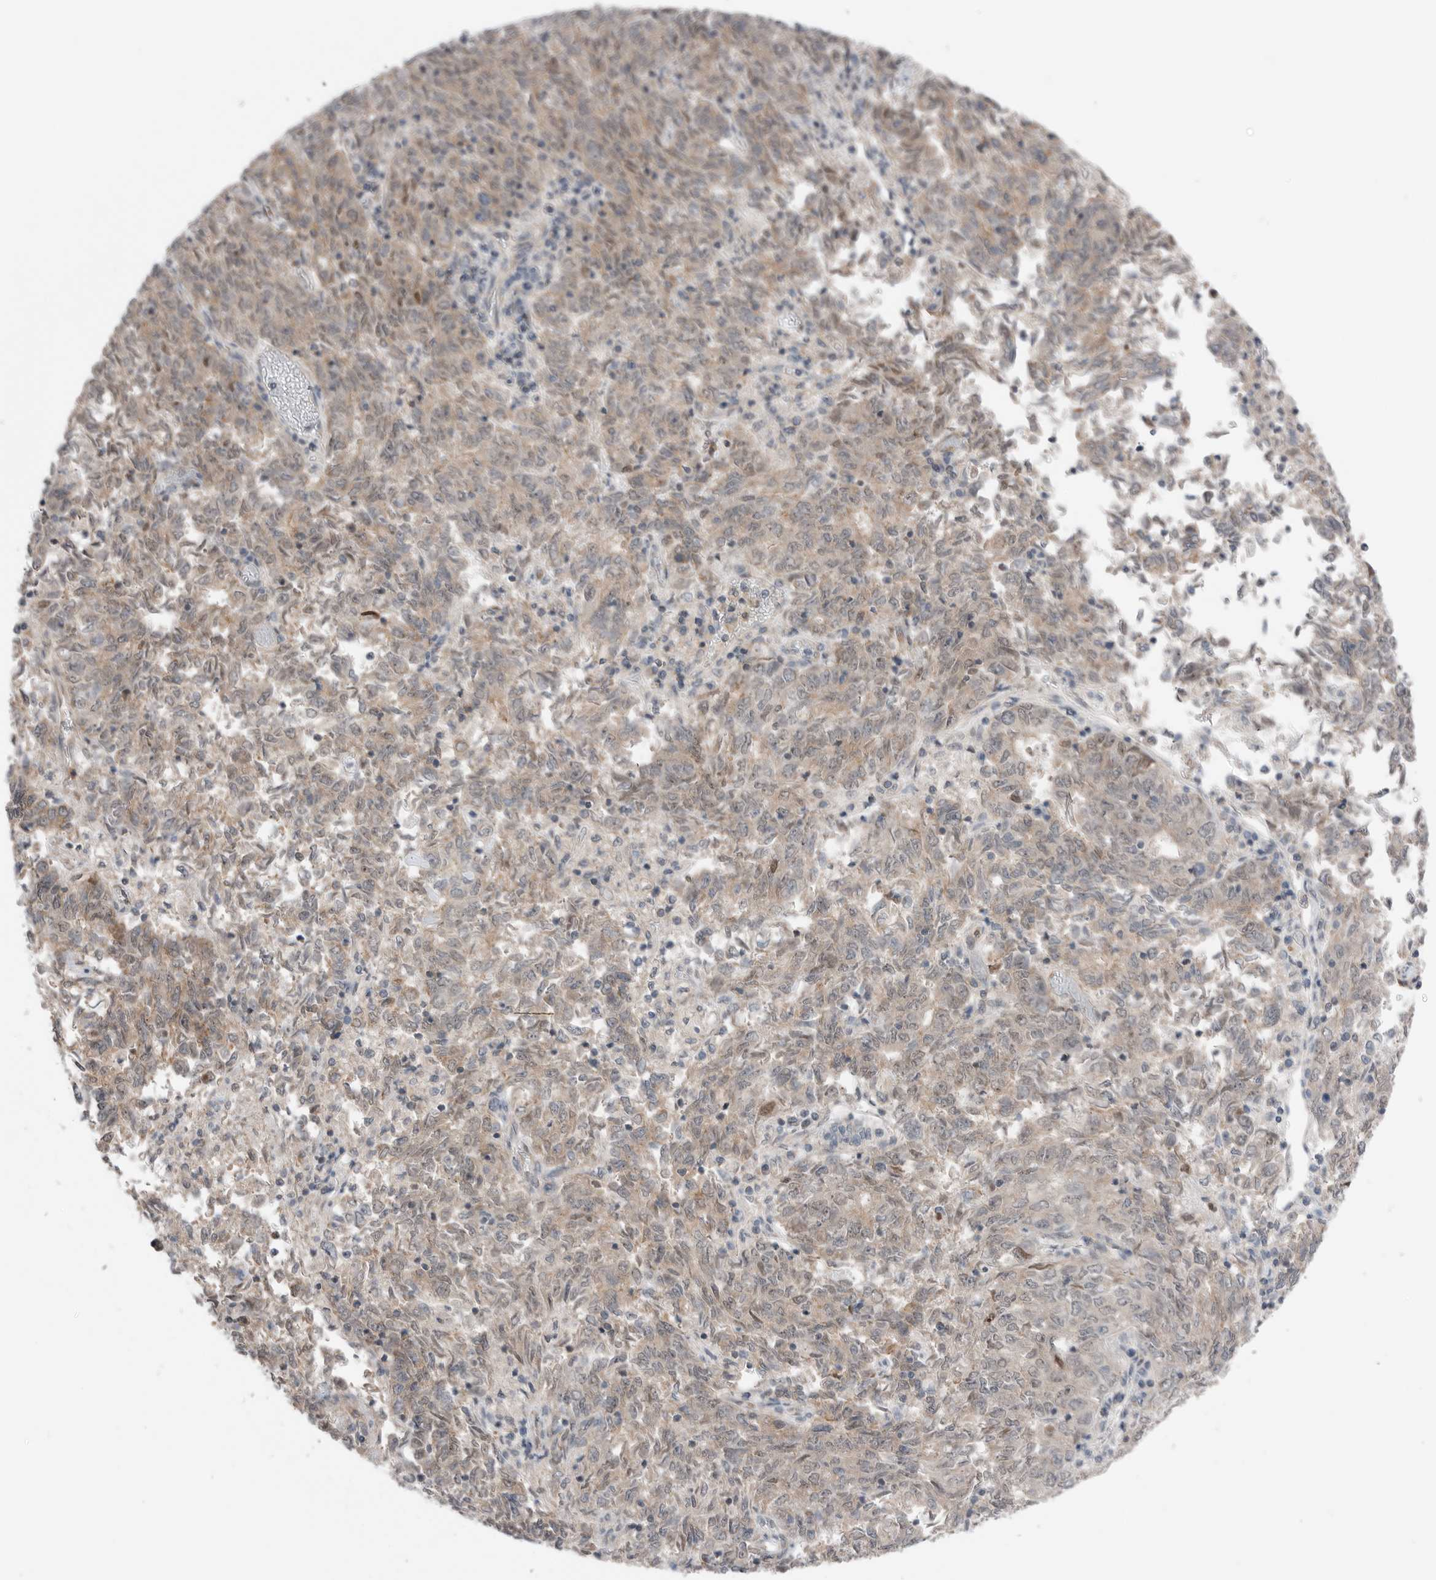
{"staining": {"intensity": "weak", "quantity": ">75%", "location": "cytoplasmic/membranous"}, "tissue": "endometrial cancer", "cell_type": "Tumor cells", "image_type": "cancer", "snomed": [{"axis": "morphology", "description": "Adenocarcinoma, NOS"}, {"axis": "topography", "description": "Endometrium"}], "caption": "Protein staining shows weak cytoplasmic/membranous expression in approximately >75% of tumor cells in adenocarcinoma (endometrial).", "gene": "NTAQ1", "patient": {"sex": "female", "age": 80}}